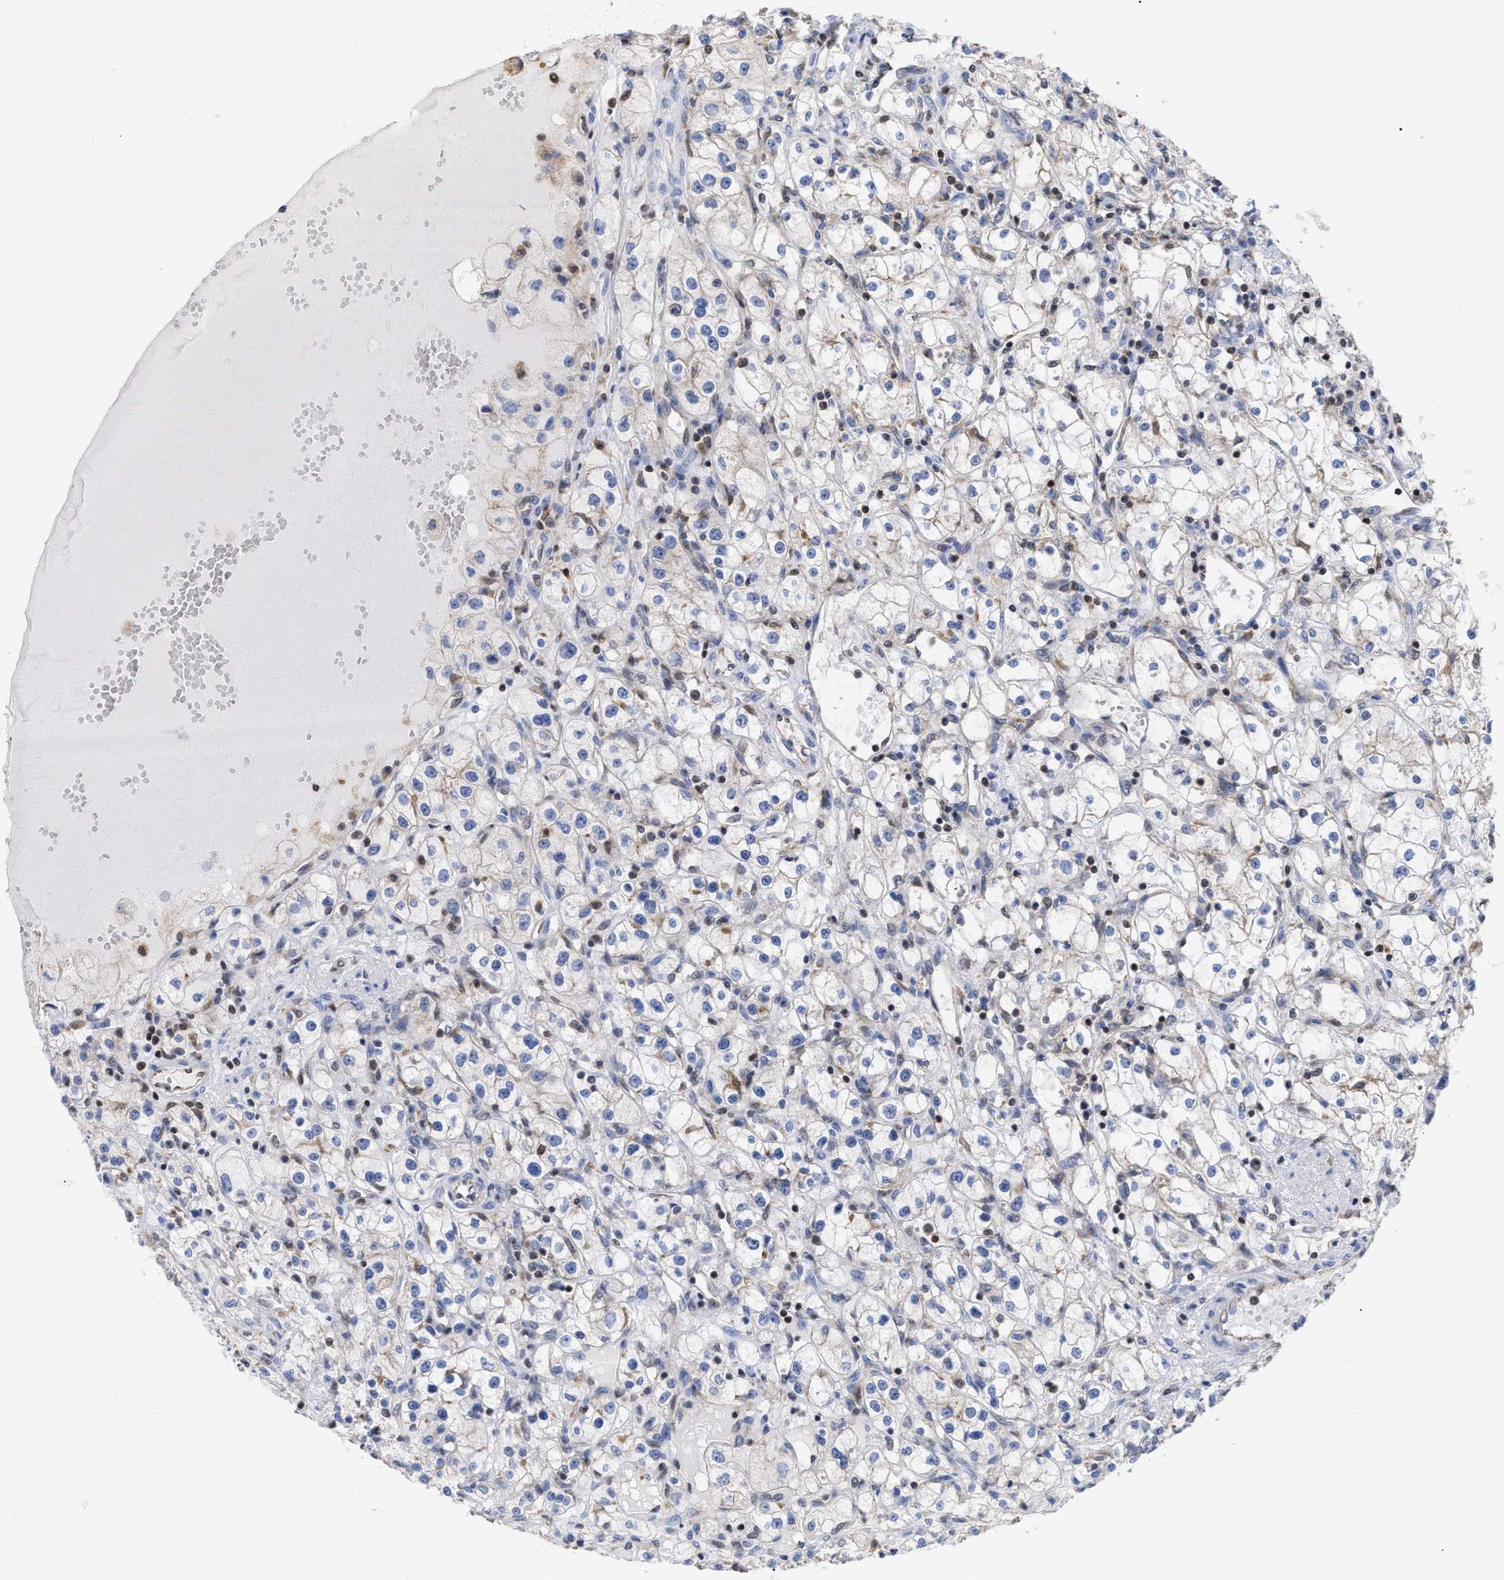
{"staining": {"intensity": "weak", "quantity": "<25%", "location": "cytoplasmic/membranous"}, "tissue": "renal cancer", "cell_type": "Tumor cells", "image_type": "cancer", "snomed": [{"axis": "morphology", "description": "Adenocarcinoma, NOS"}, {"axis": "topography", "description": "Kidney"}], "caption": "This micrograph is of renal cancer stained with immunohistochemistry (IHC) to label a protein in brown with the nuclei are counter-stained blue. There is no expression in tumor cells. The staining was performed using DAB (3,3'-diaminobenzidine) to visualize the protein expression in brown, while the nuclei were stained in blue with hematoxylin (Magnification: 20x).", "gene": "GIMAP4", "patient": {"sex": "male", "age": 56}}